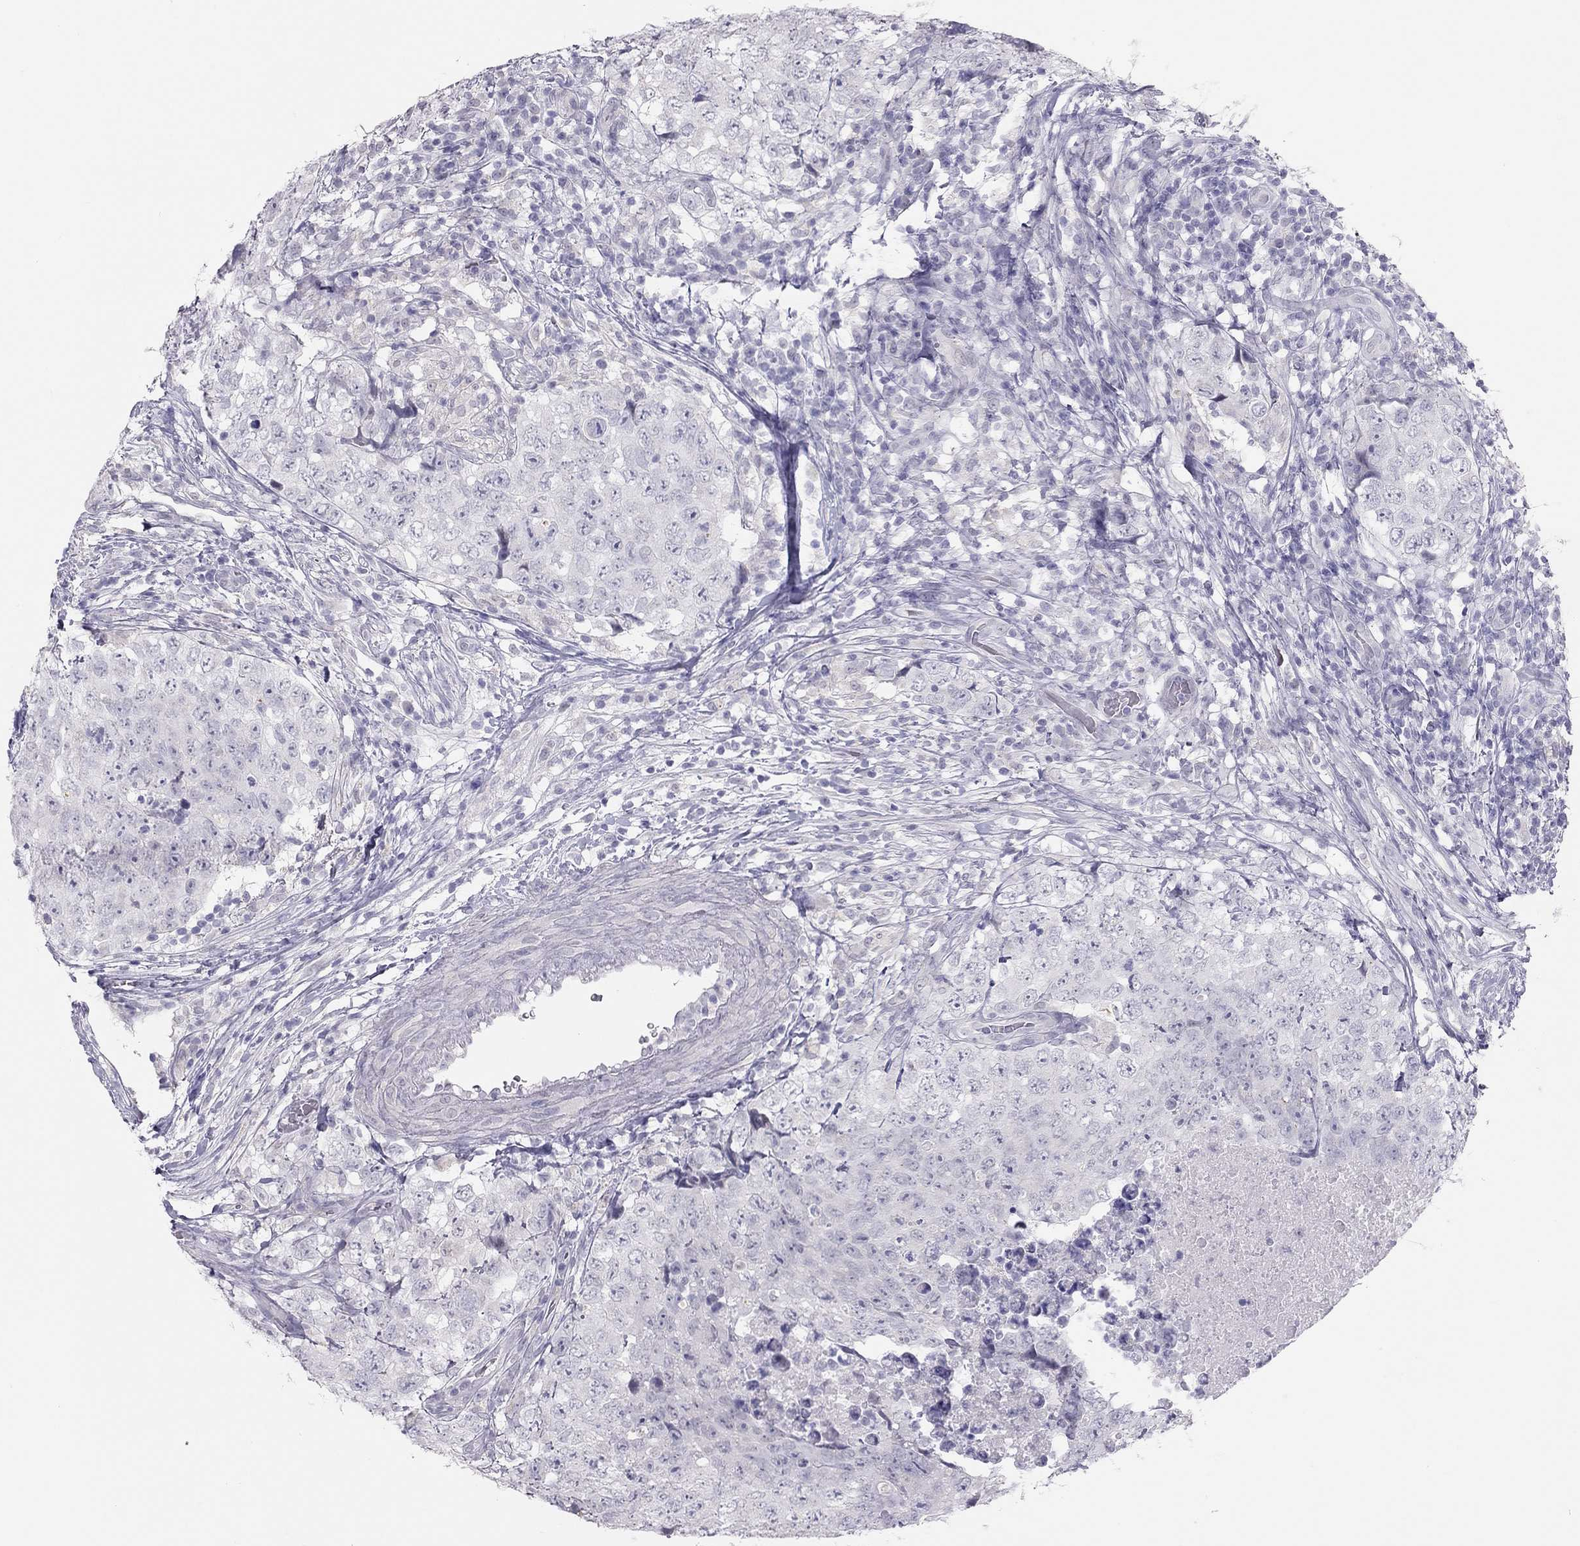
{"staining": {"intensity": "negative", "quantity": "none", "location": "none"}, "tissue": "testis cancer", "cell_type": "Tumor cells", "image_type": "cancer", "snomed": [{"axis": "morphology", "description": "Seminoma, NOS"}, {"axis": "topography", "description": "Testis"}], "caption": "Immunohistochemistry (IHC) image of neoplastic tissue: testis cancer (seminoma) stained with DAB shows no significant protein positivity in tumor cells.", "gene": "SPATA12", "patient": {"sex": "male", "age": 34}}